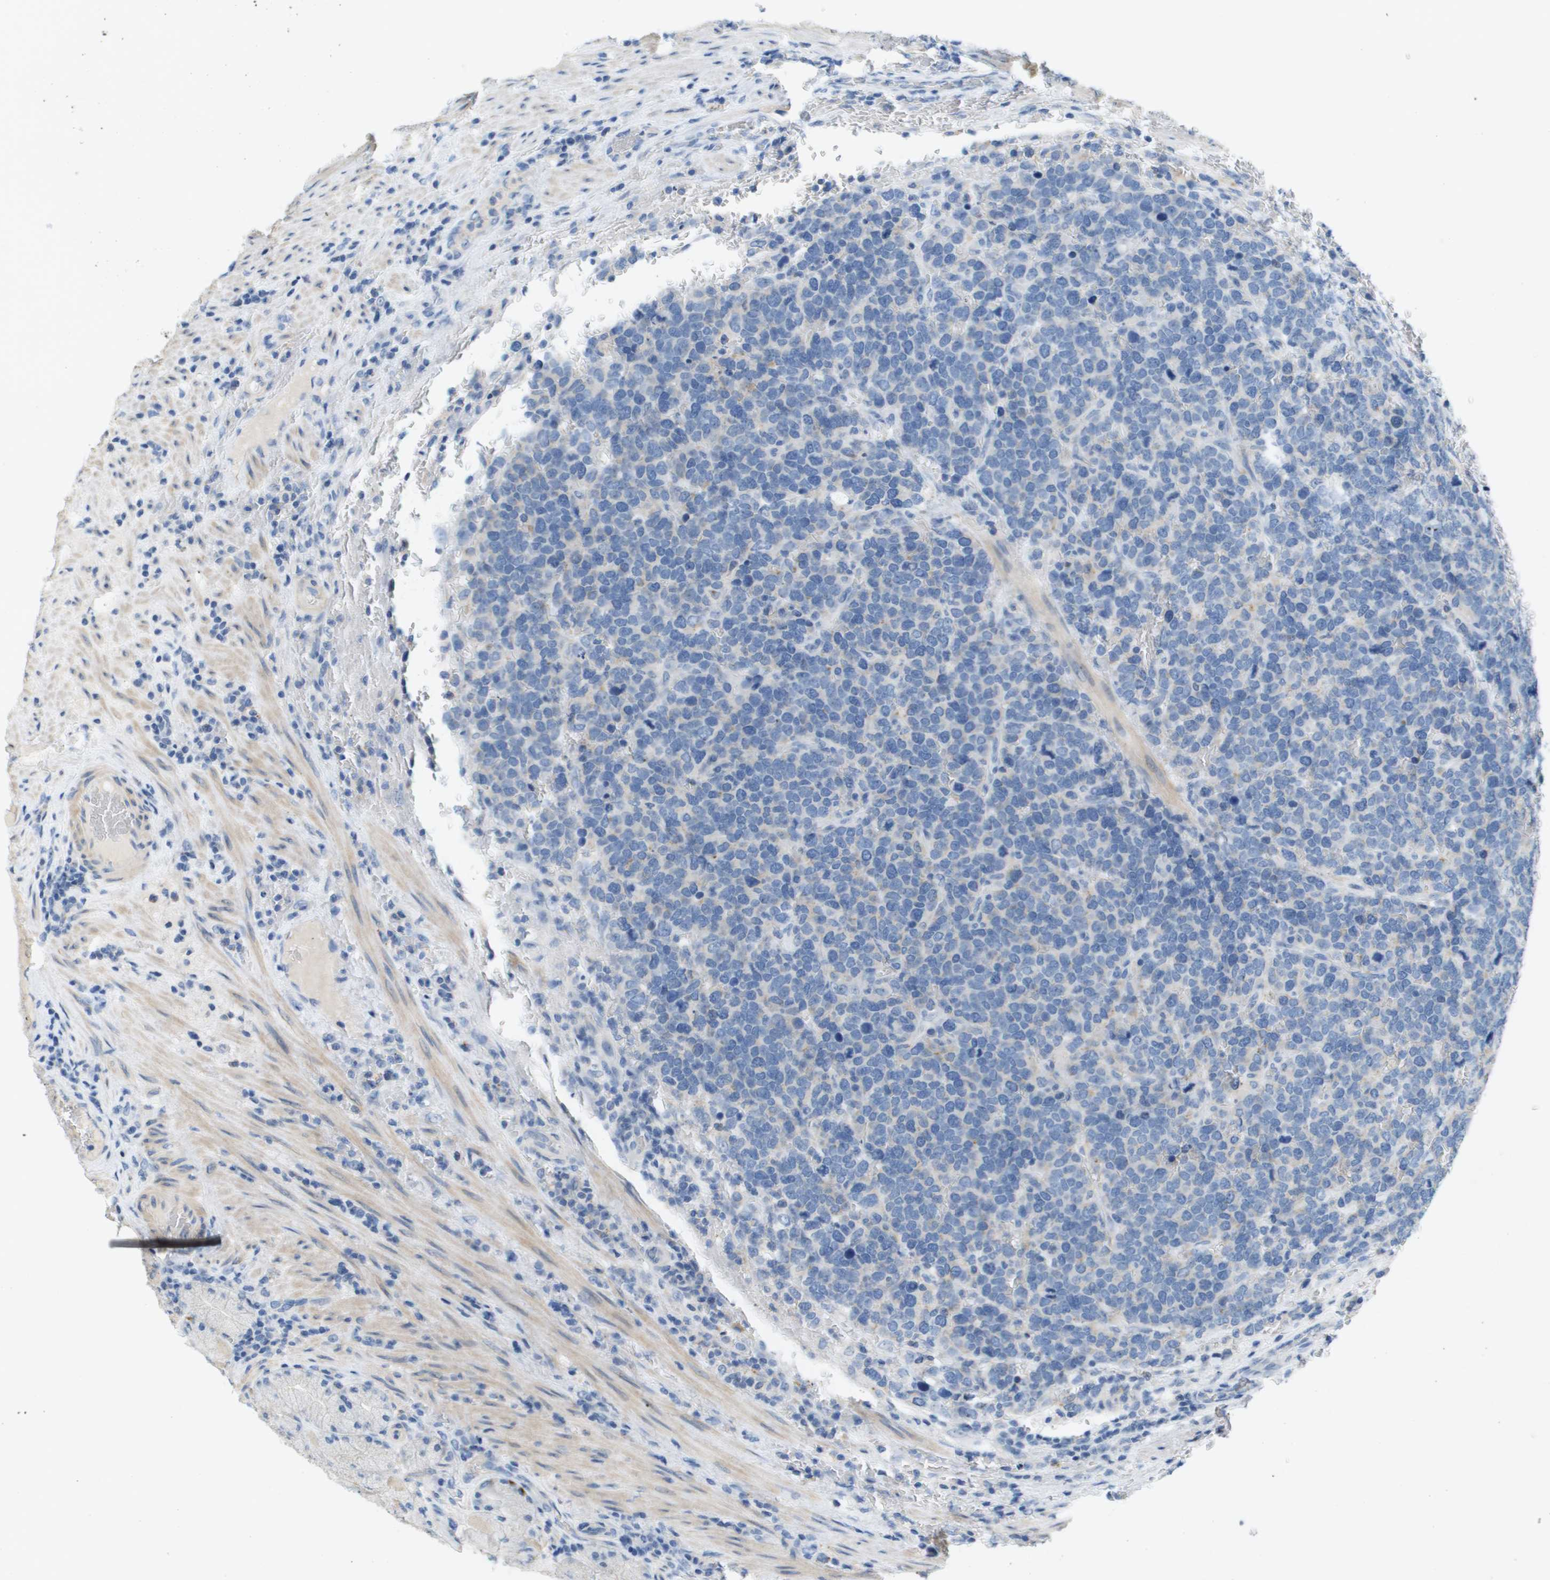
{"staining": {"intensity": "negative", "quantity": "none", "location": "none"}, "tissue": "stomach", "cell_type": "Glandular cells", "image_type": "normal", "snomed": [{"axis": "morphology", "description": "Normal tissue, NOS"}, {"axis": "morphology", "description": "Carcinoid, malignant, NOS"}, {"axis": "topography", "description": "Stomach, upper"}], "caption": "Micrograph shows no protein expression in glandular cells of benign stomach.", "gene": "B3GNT5", "patient": {"sex": "male", "age": 39}}